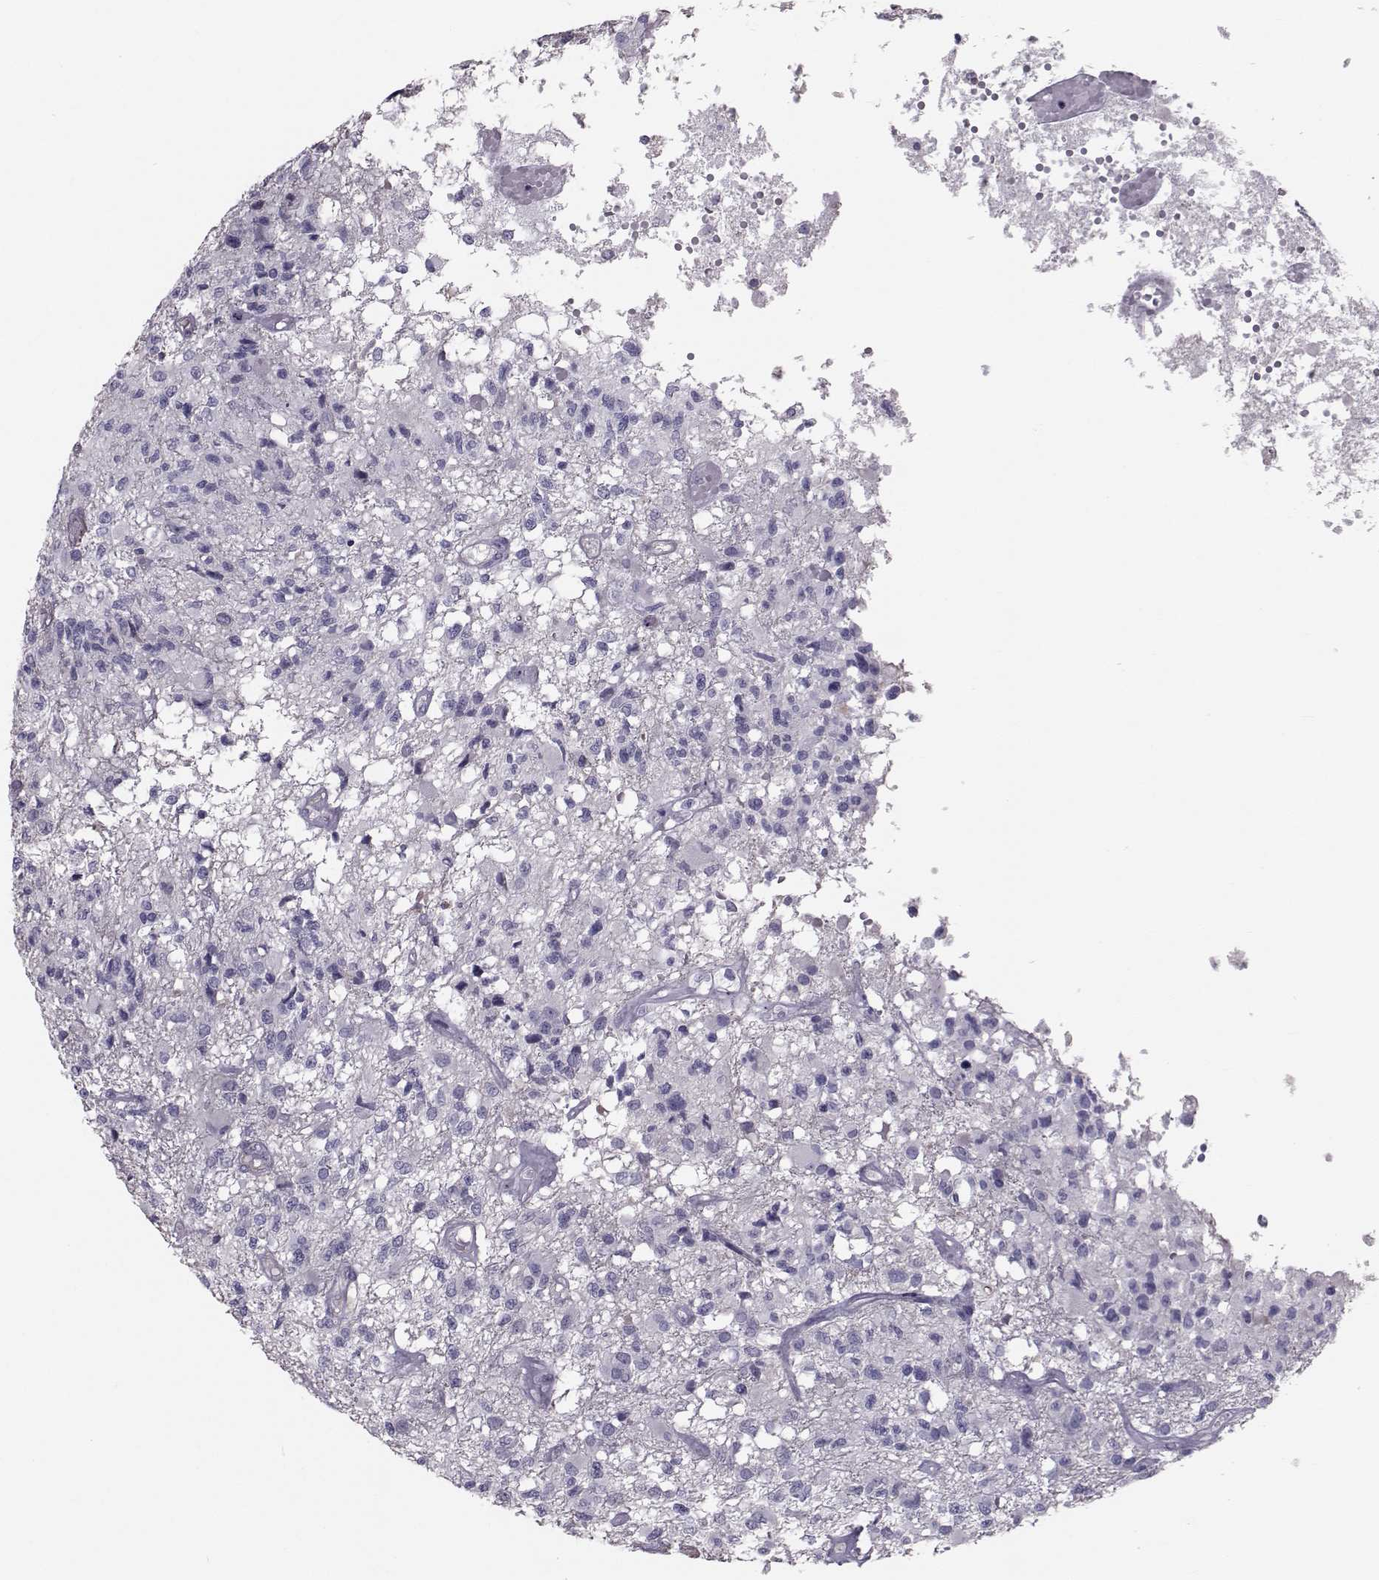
{"staining": {"intensity": "negative", "quantity": "none", "location": "none"}, "tissue": "glioma", "cell_type": "Tumor cells", "image_type": "cancer", "snomed": [{"axis": "morphology", "description": "Glioma, malignant, High grade"}, {"axis": "topography", "description": "Brain"}], "caption": "IHC micrograph of glioma stained for a protein (brown), which reveals no positivity in tumor cells.", "gene": "GARIN3", "patient": {"sex": "female", "age": 63}}